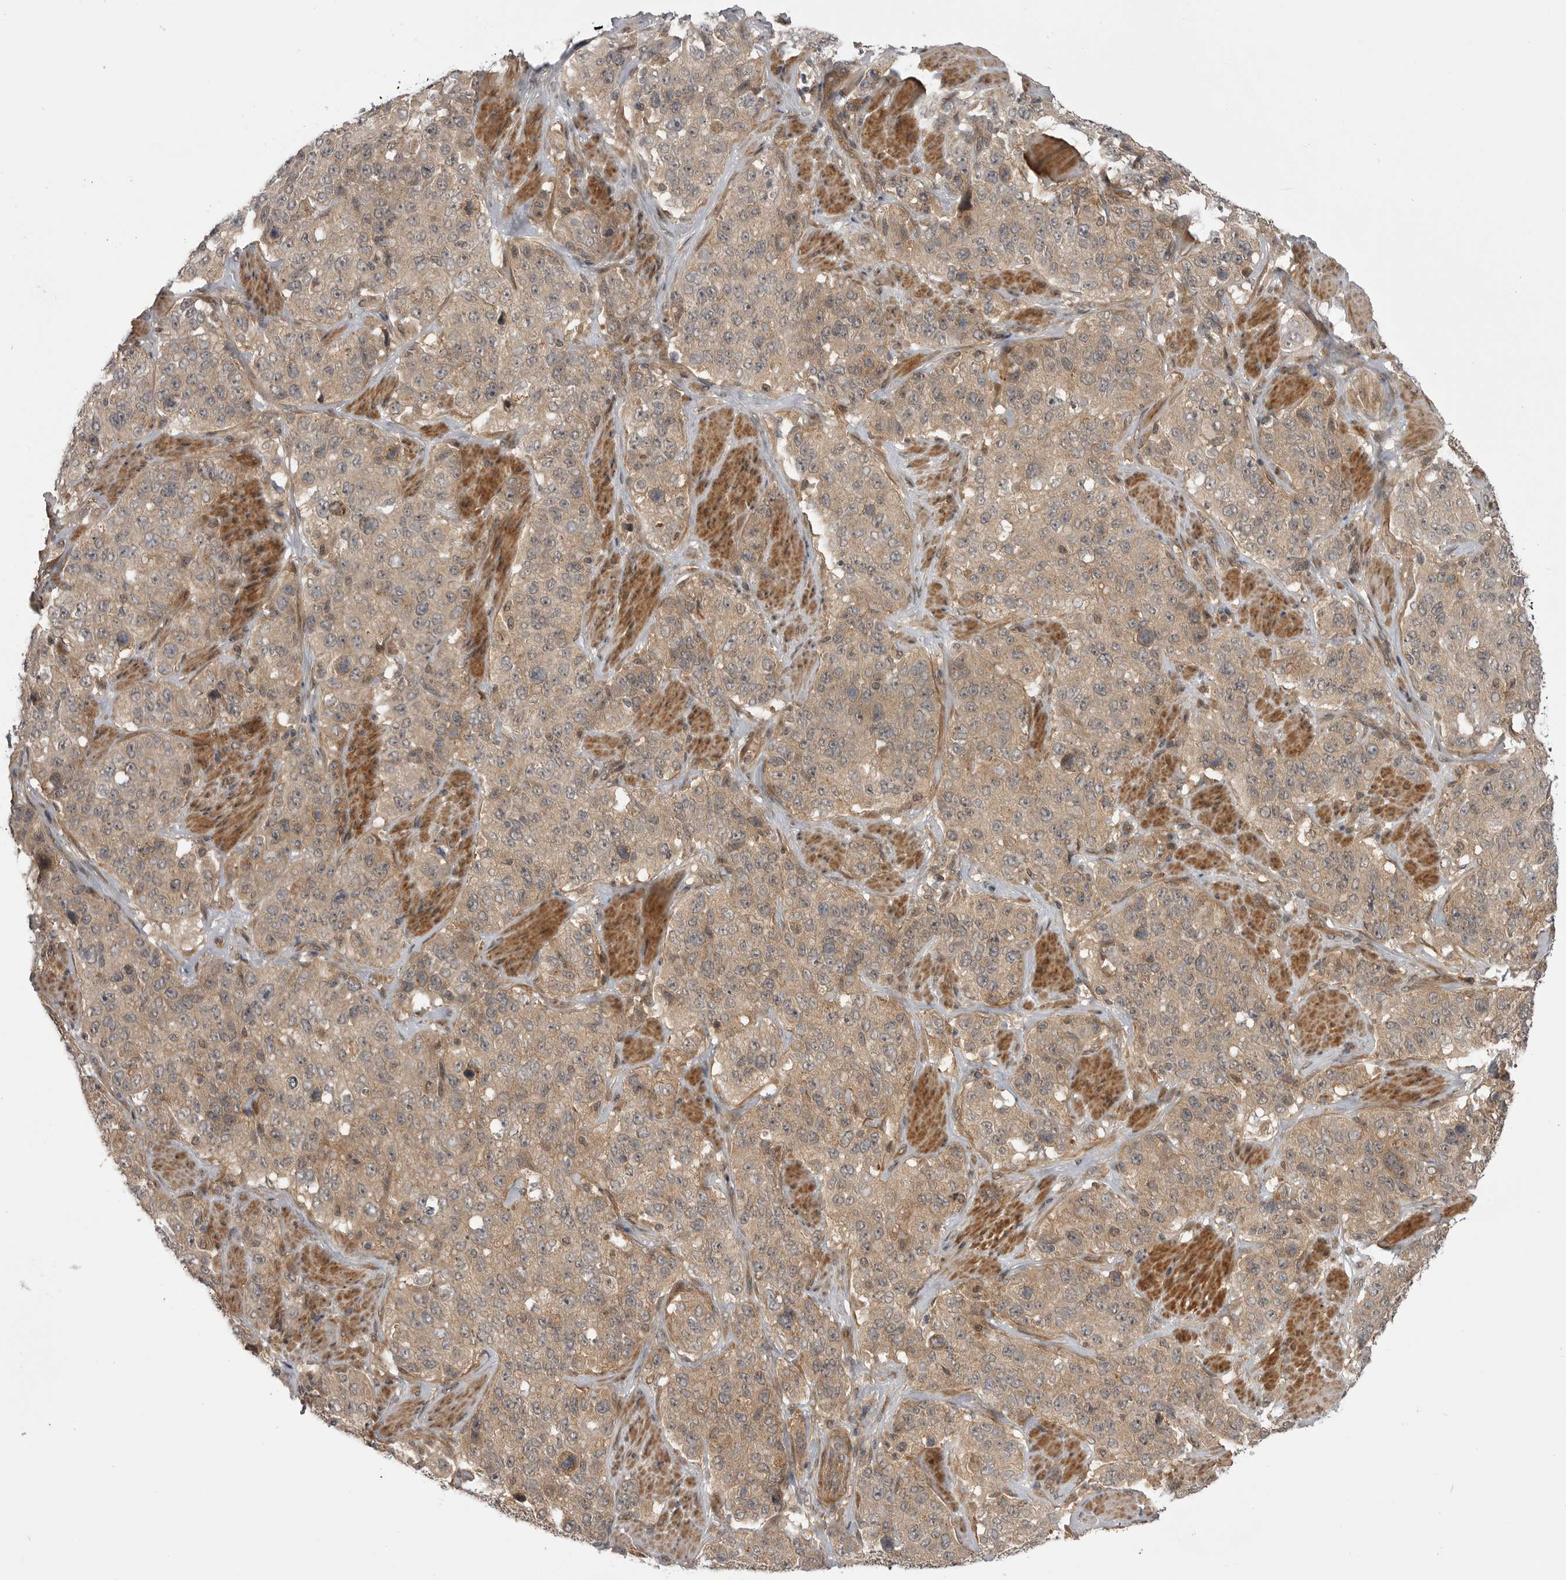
{"staining": {"intensity": "moderate", "quantity": ">75%", "location": "cytoplasmic/membranous"}, "tissue": "stomach cancer", "cell_type": "Tumor cells", "image_type": "cancer", "snomed": [{"axis": "morphology", "description": "Adenocarcinoma, NOS"}, {"axis": "topography", "description": "Stomach"}], "caption": "Immunohistochemistry (IHC) image of stomach cancer (adenocarcinoma) stained for a protein (brown), which reveals medium levels of moderate cytoplasmic/membranous positivity in about >75% of tumor cells.", "gene": "PDCL", "patient": {"sex": "male", "age": 48}}